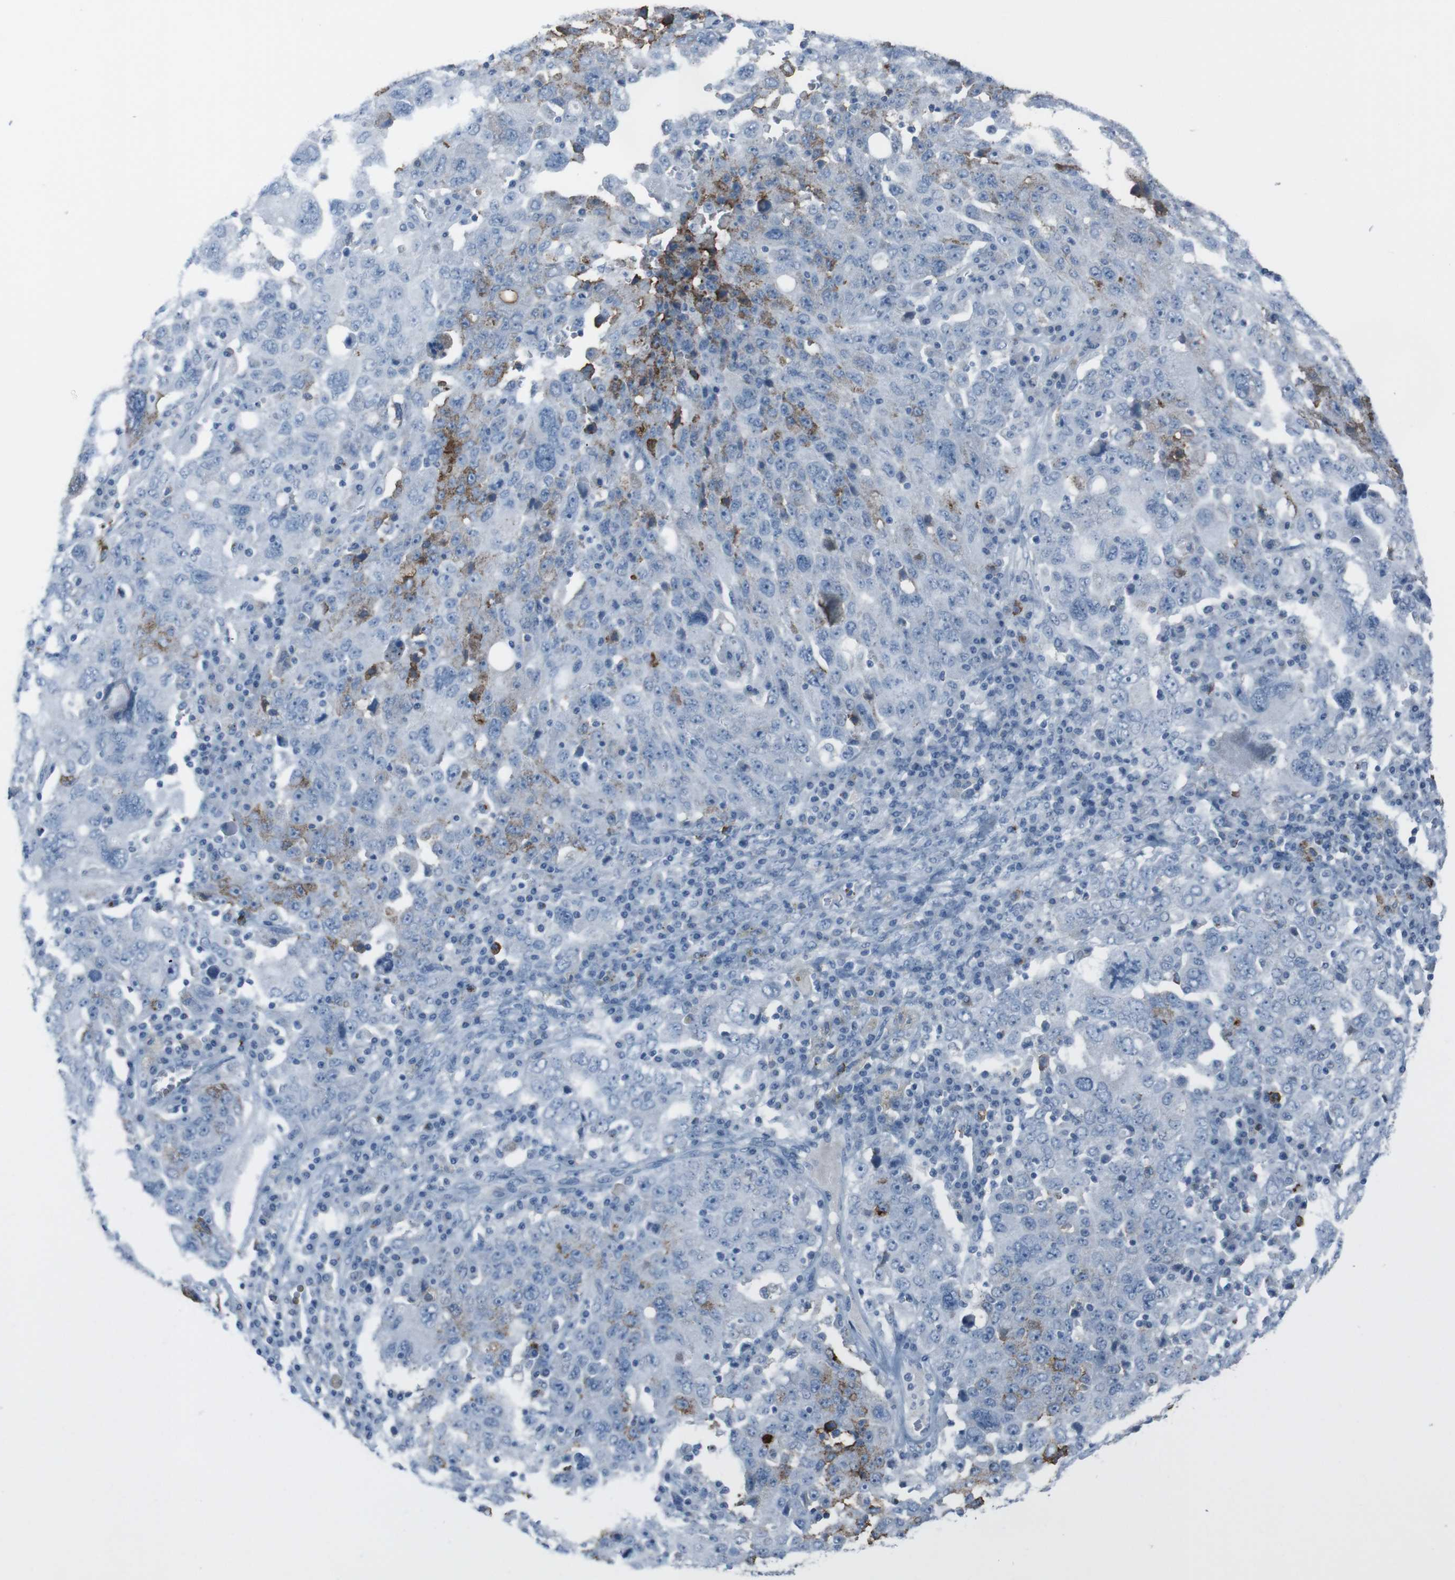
{"staining": {"intensity": "moderate", "quantity": "<25%", "location": "cytoplasmic/membranous"}, "tissue": "ovarian cancer", "cell_type": "Tumor cells", "image_type": "cancer", "snomed": [{"axis": "morphology", "description": "Carcinoma, endometroid"}, {"axis": "topography", "description": "Ovary"}], "caption": "IHC photomicrograph of neoplastic tissue: ovarian endometroid carcinoma stained using IHC demonstrates low levels of moderate protein expression localized specifically in the cytoplasmic/membranous of tumor cells, appearing as a cytoplasmic/membranous brown color.", "gene": "ST6GAL1", "patient": {"sex": "female", "age": 62}}